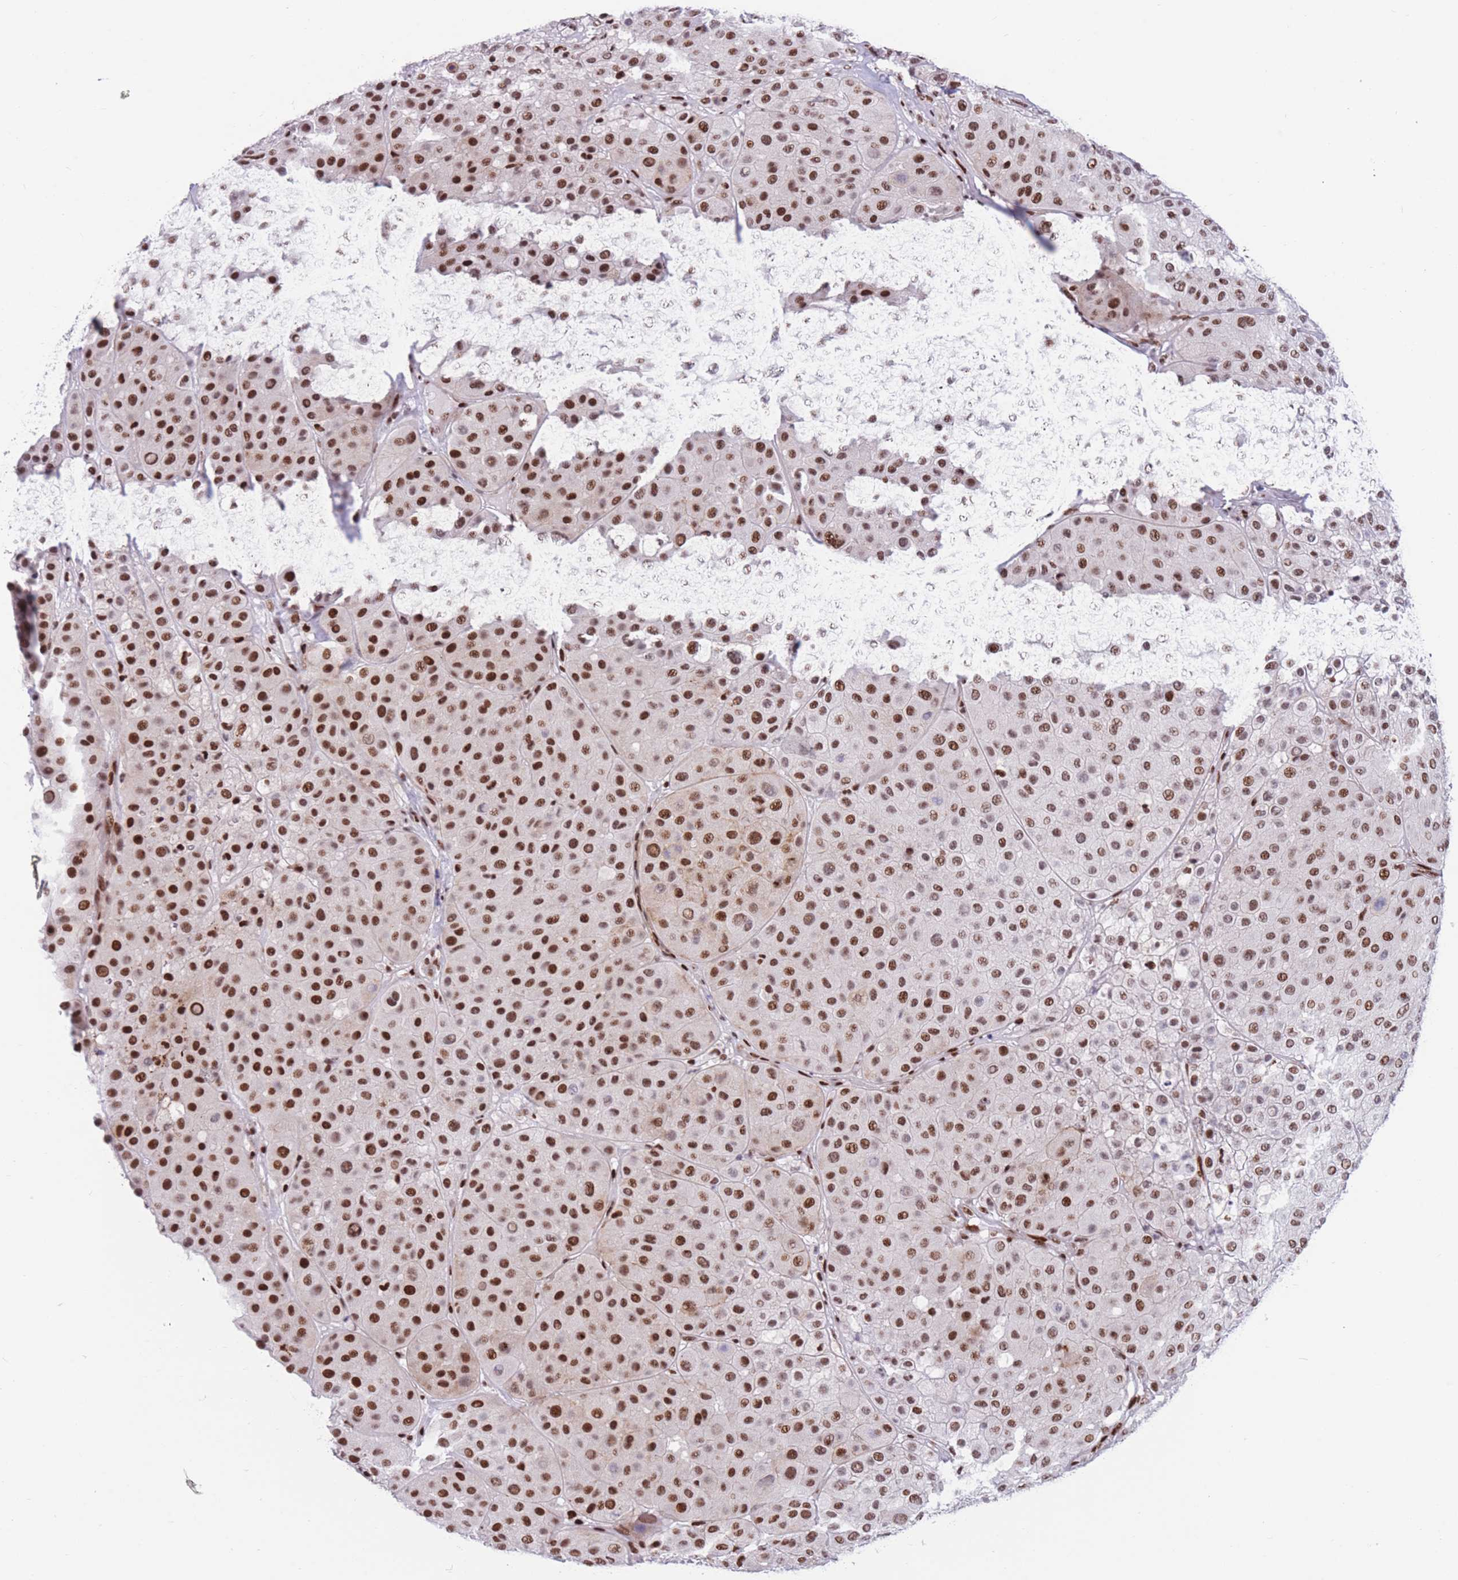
{"staining": {"intensity": "strong", "quantity": ">75%", "location": "nuclear"}, "tissue": "melanoma", "cell_type": "Tumor cells", "image_type": "cancer", "snomed": [{"axis": "morphology", "description": "Malignant melanoma, Metastatic site"}, {"axis": "topography", "description": "Smooth muscle"}], "caption": "DAB immunohistochemical staining of malignant melanoma (metastatic site) reveals strong nuclear protein positivity in approximately >75% of tumor cells. The protein is shown in brown color, while the nuclei are stained blue.", "gene": "DNAJC3", "patient": {"sex": "male", "age": 41}}